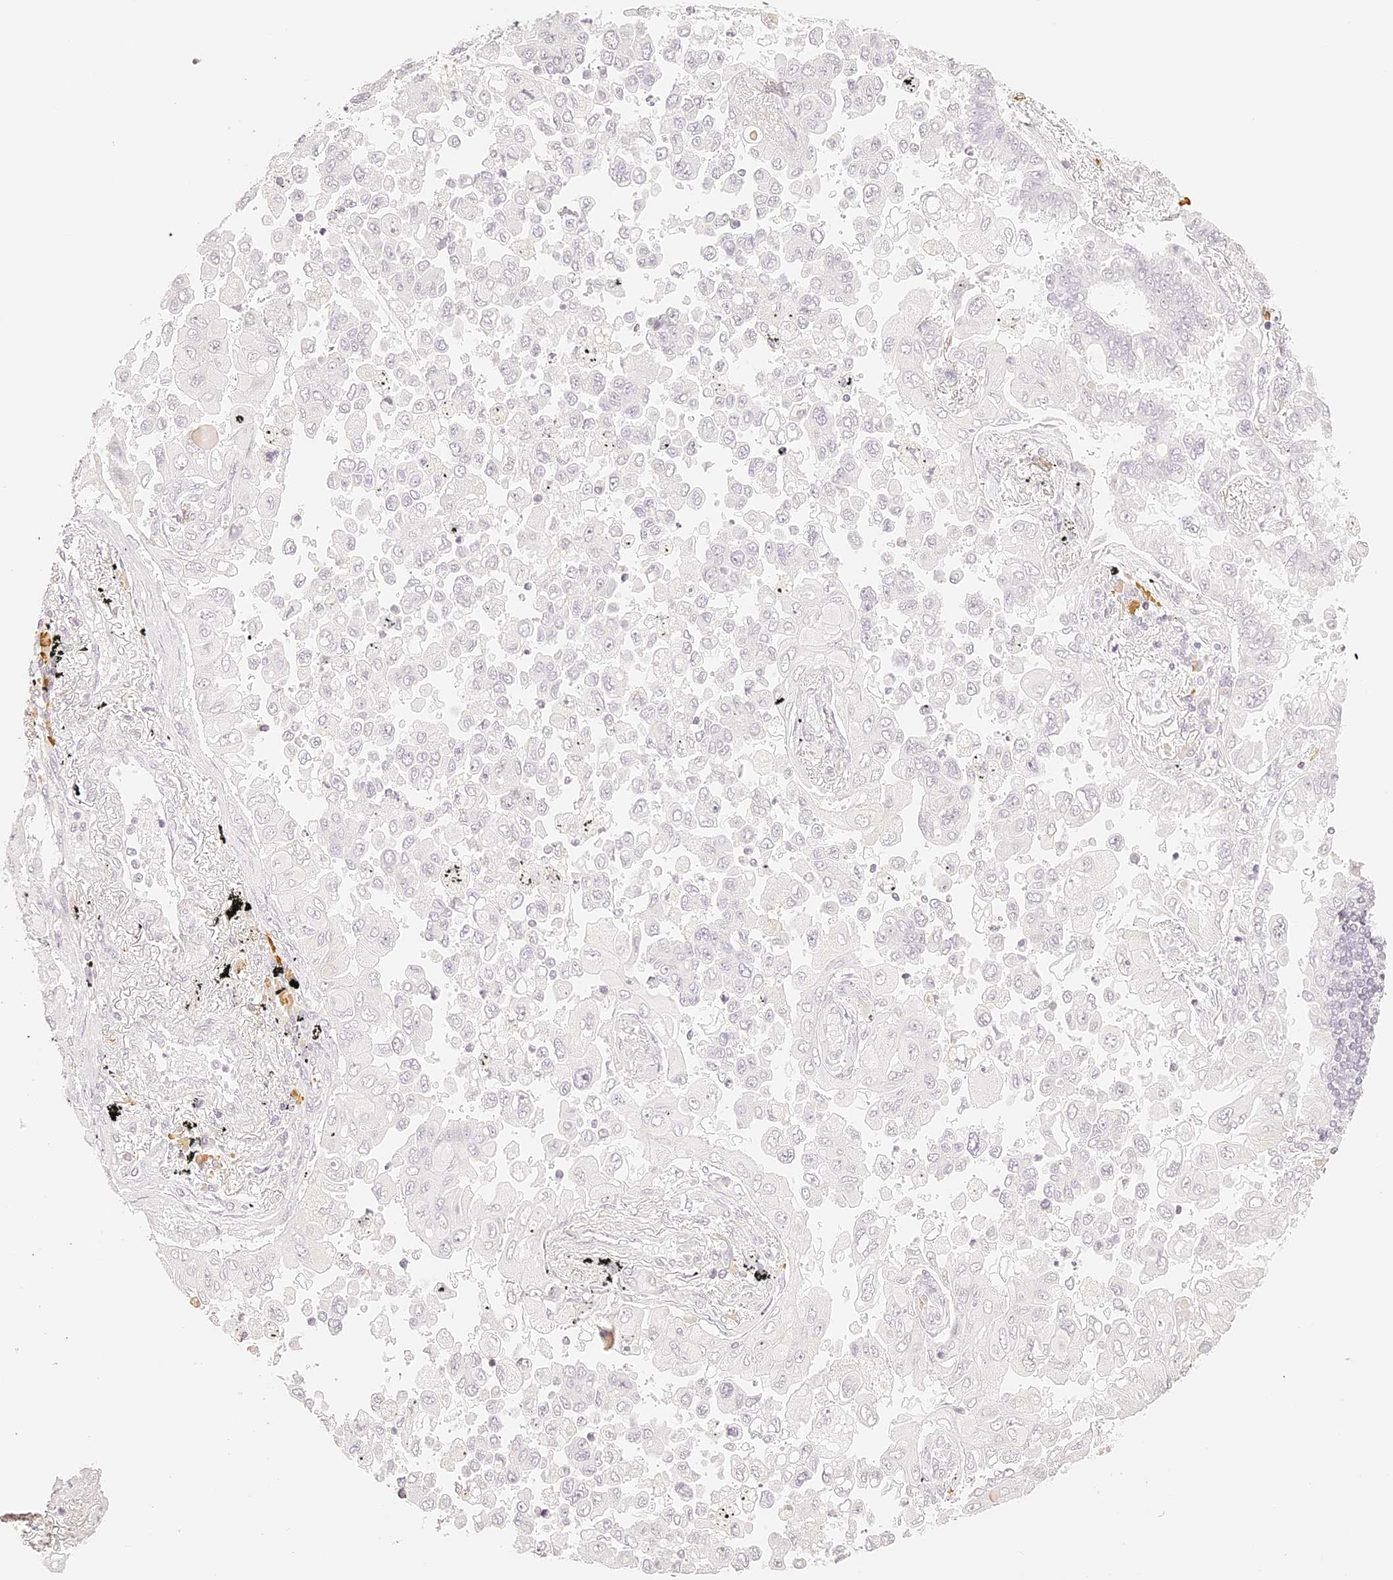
{"staining": {"intensity": "negative", "quantity": "none", "location": "none"}, "tissue": "lung cancer", "cell_type": "Tumor cells", "image_type": "cancer", "snomed": [{"axis": "morphology", "description": "Adenocarcinoma, NOS"}, {"axis": "topography", "description": "Lung"}], "caption": "Immunohistochemistry (IHC) of lung cancer reveals no positivity in tumor cells.", "gene": "TRIM45", "patient": {"sex": "female", "age": 67}}